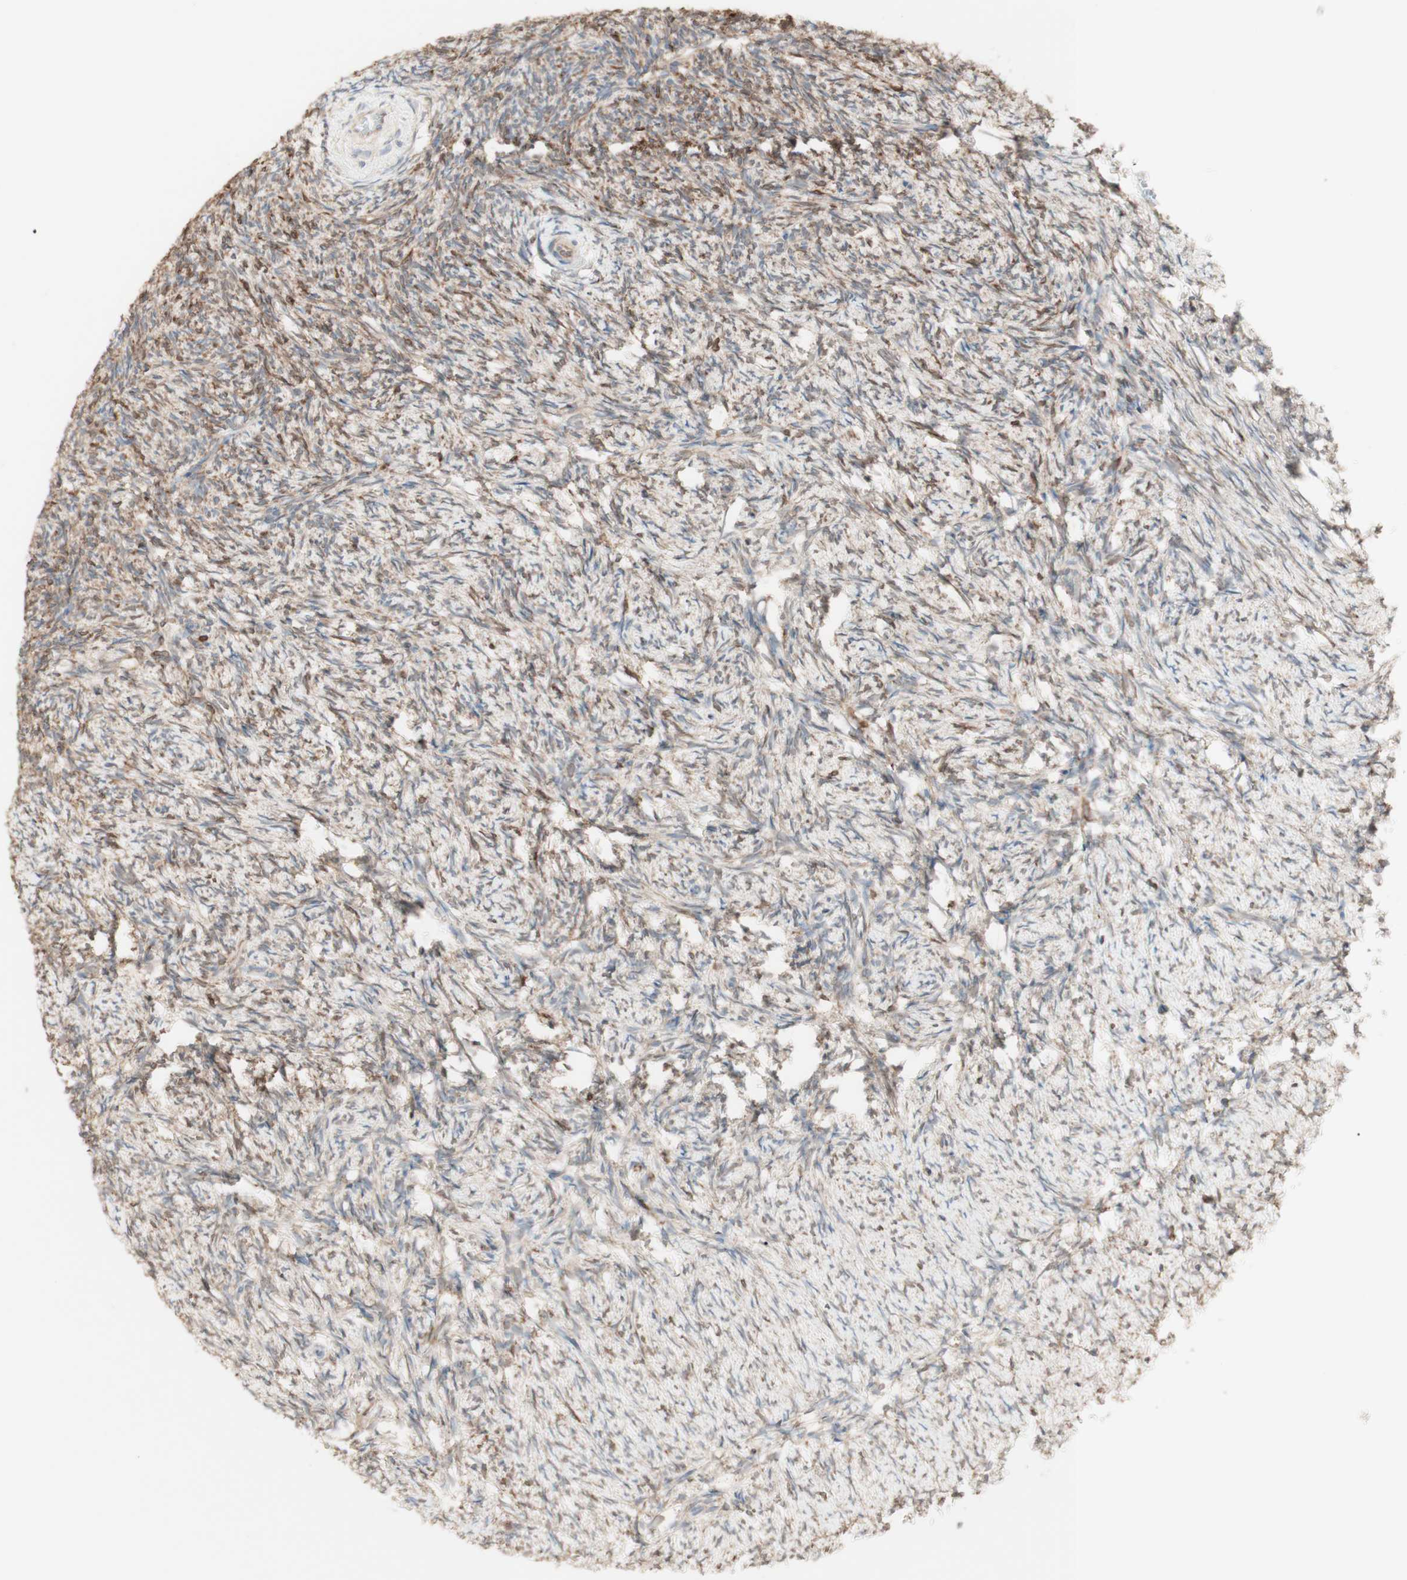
{"staining": {"intensity": "moderate", "quantity": ">75%", "location": "cytoplasmic/membranous"}, "tissue": "ovary", "cell_type": "Follicle cells", "image_type": "normal", "snomed": [{"axis": "morphology", "description": "Normal tissue, NOS"}, {"axis": "topography", "description": "Ovary"}], "caption": "The micrograph demonstrates a brown stain indicating the presence of a protein in the cytoplasmic/membranous of follicle cells in ovary.", "gene": "COMT", "patient": {"sex": "female", "age": 60}}